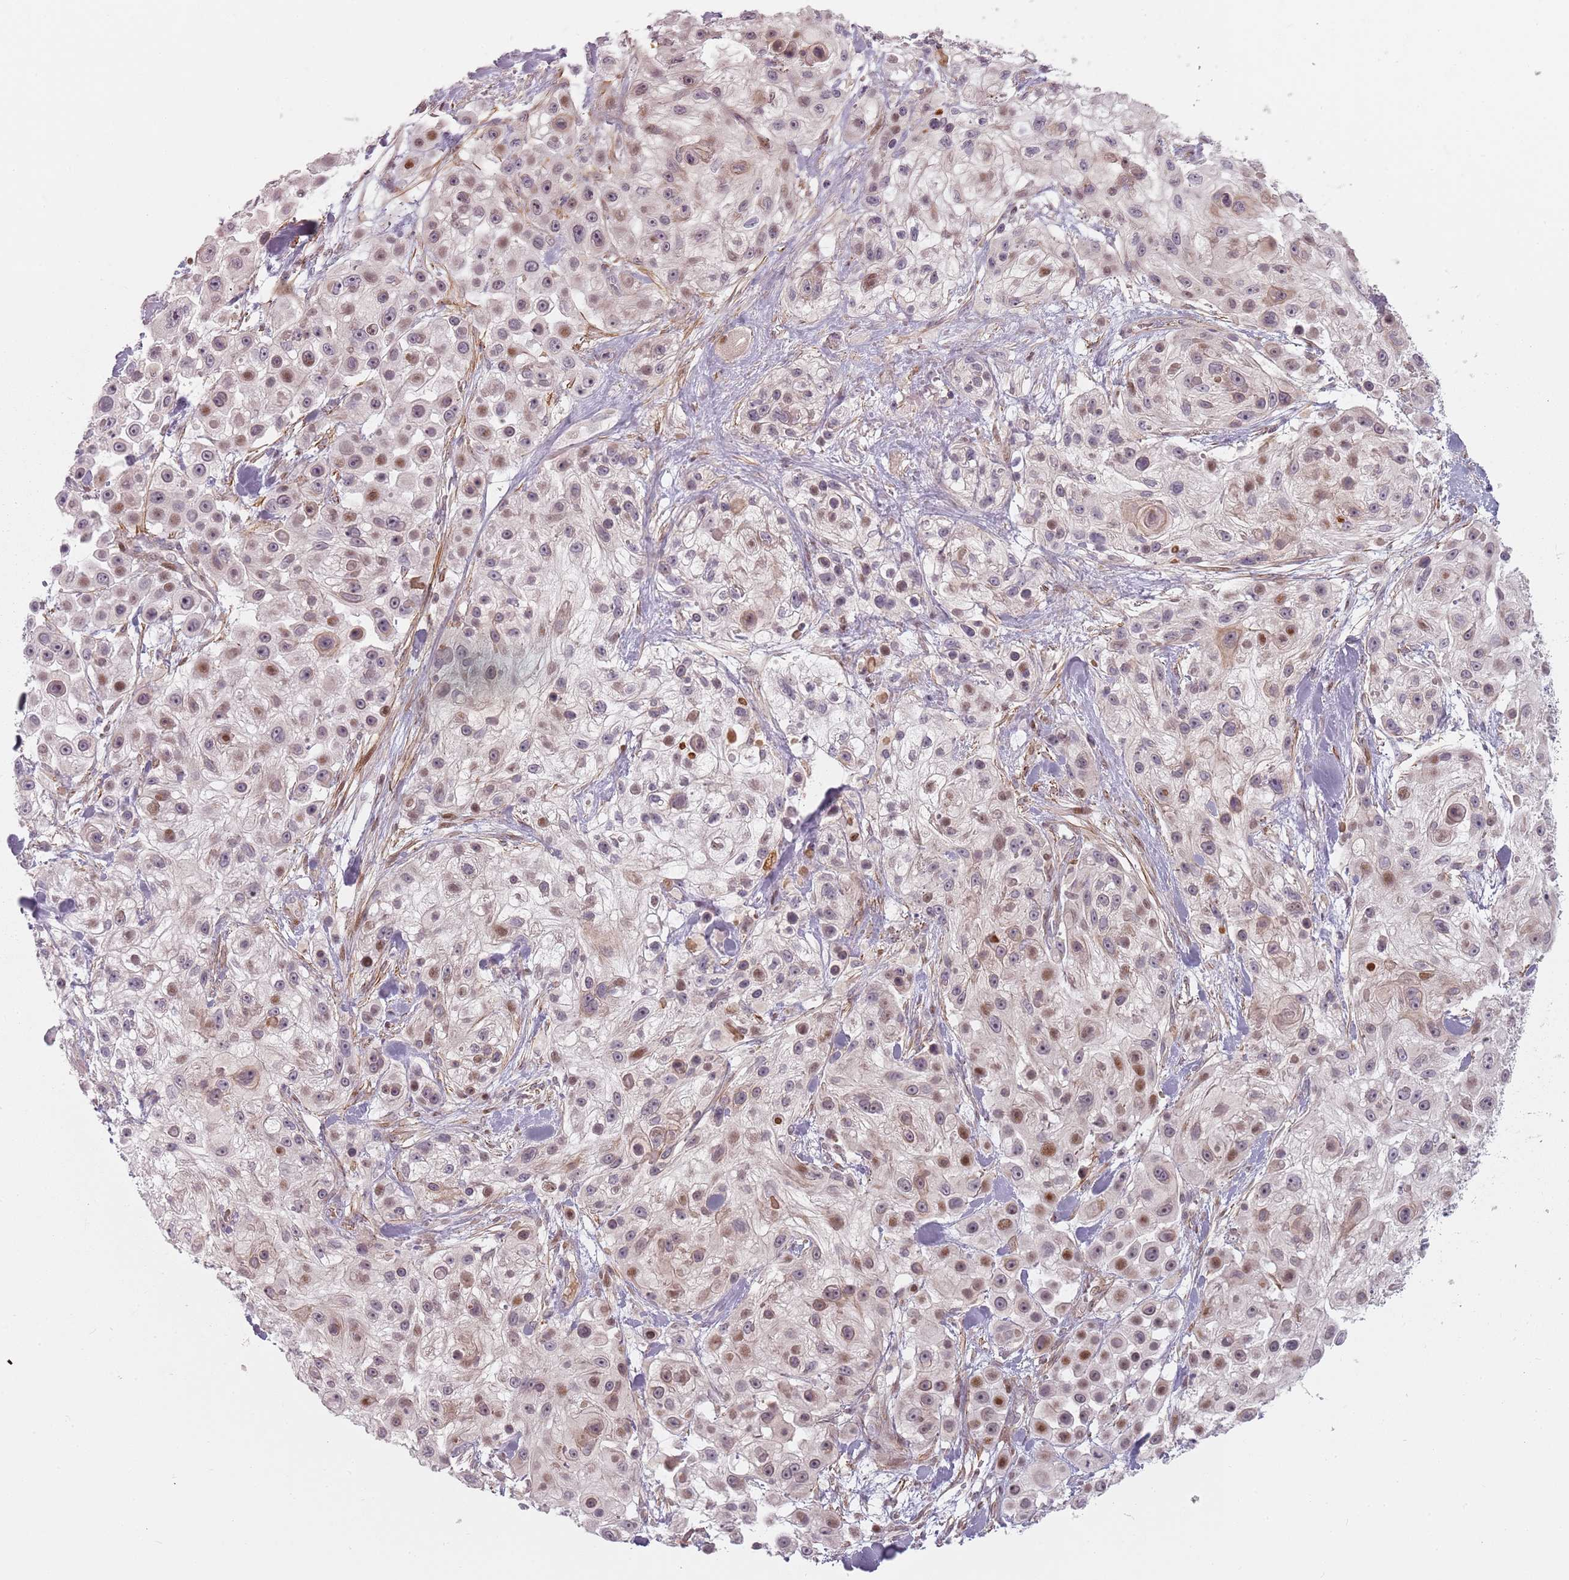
{"staining": {"intensity": "moderate", "quantity": "25%-75%", "location": "nuclear"}, "tissue": "skin cancer", "cell_type": "Tumor cells", "image_type": "cancer", "snomed": [{"axis": "morphology", "description": "Squamous cell carcinoma, NOS"}, {"axis": "topography", "description": "Skin"}], "caption": "IHC photomicrograph of neoplastic tissue: human squamous cell carcinoma (skin) stained using immunohistochemistry (IHC) displays medium levels of moderate protein expression localized specifically in the nuclear of tumor cells, appearing as a nuclear brown color.", "gene": "RPS6KA2", "patient": {"sex": "male", "age": 67}}